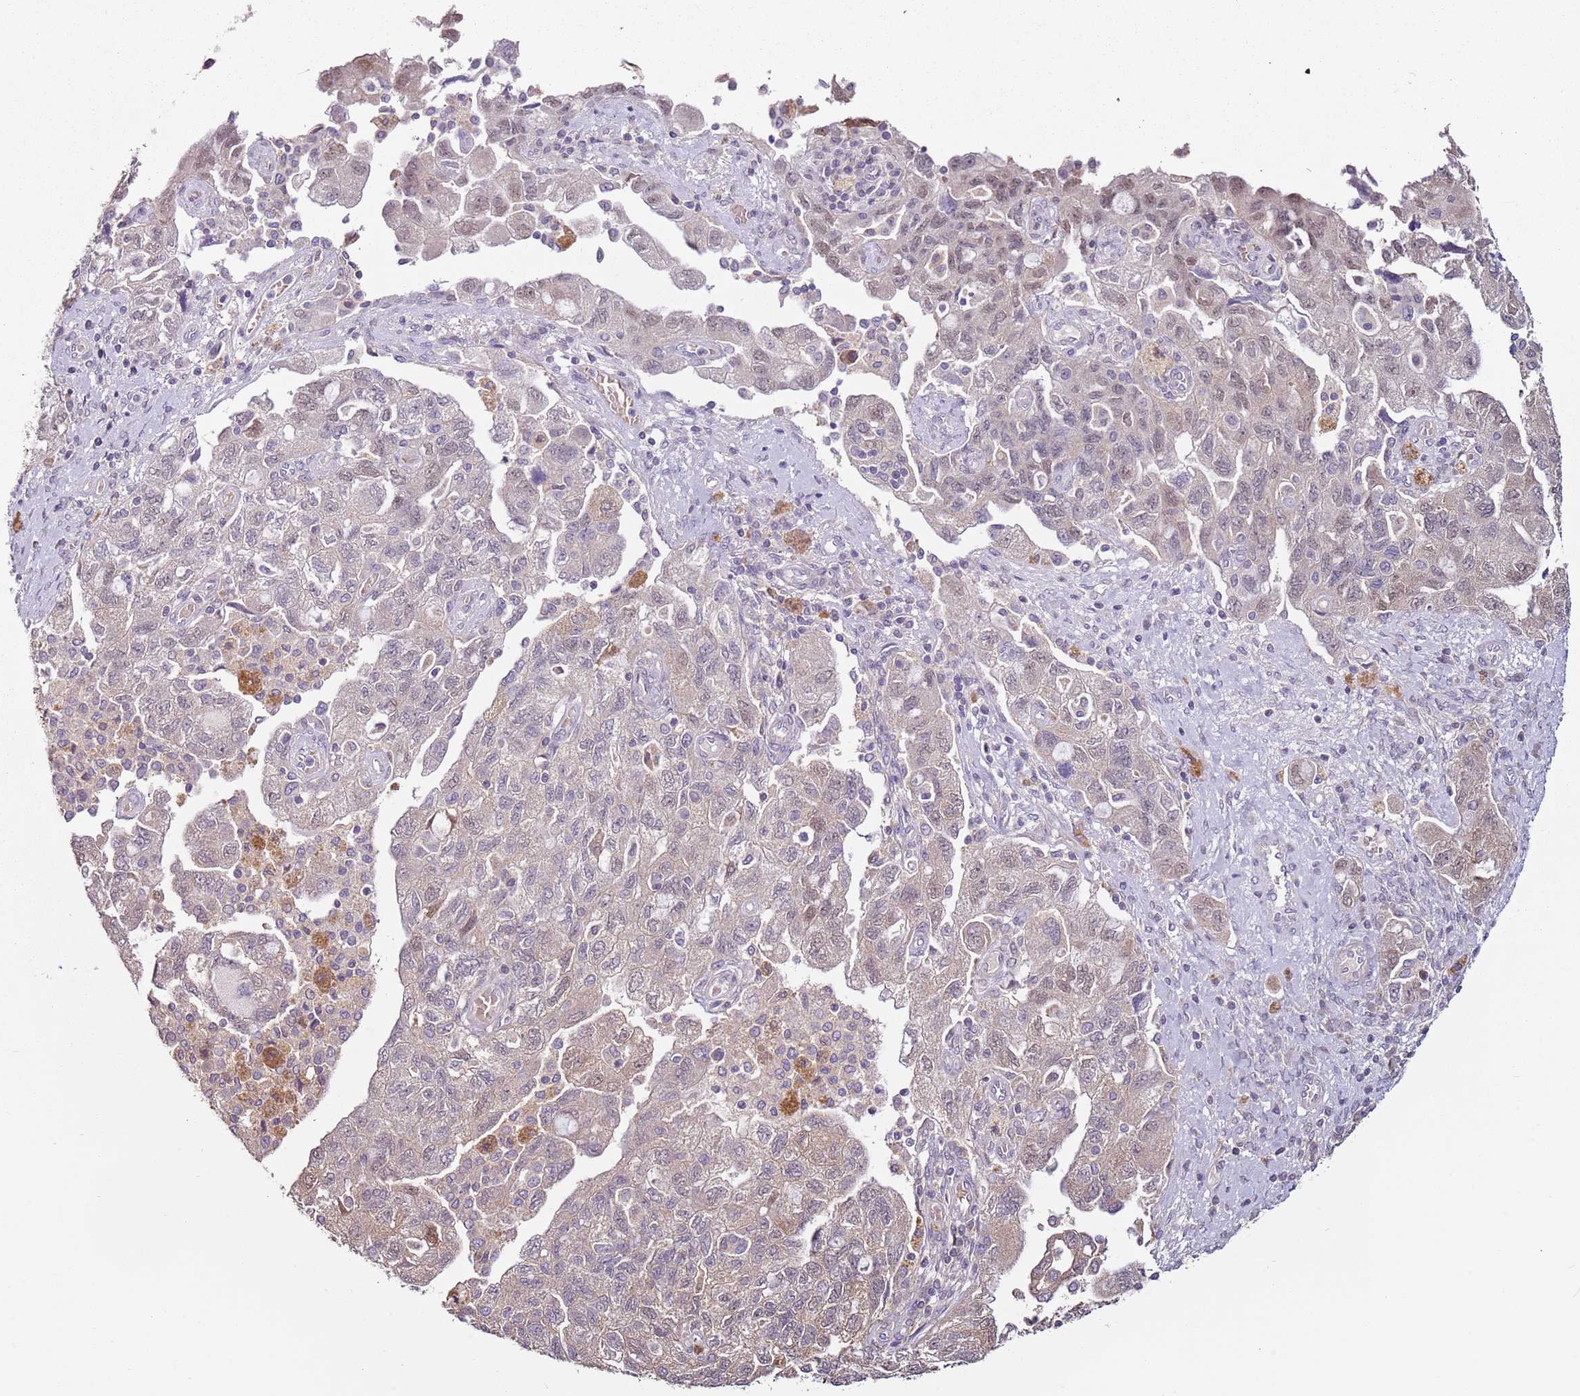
{"staining": {"intensity": "weak", "quantity": "25%-75%", "location": "cytoplasmic/membranous,nuclear"}, "tissue": "ovarian cancer", "cell_type": "Tumor cells", "image_type": "cancer", "snomed": [{"axis": "morphology", "description": "Carcinoma, NOS"}, {"axis": "morphology", "description": "Cystadenocarcinoma, serous, NOS"}, {"axis": "topography", "description": "Ovary"}], "caption": "Protein expression analysis of human ovarian cancer (serous cystadenocarcinoma) reveals weak cytoplasmic/membranous and nuclear staining in approximately 25%-75% of tumor cells.", "gene": "MDH1", "patient": {"sex": "female", "age": 69}}